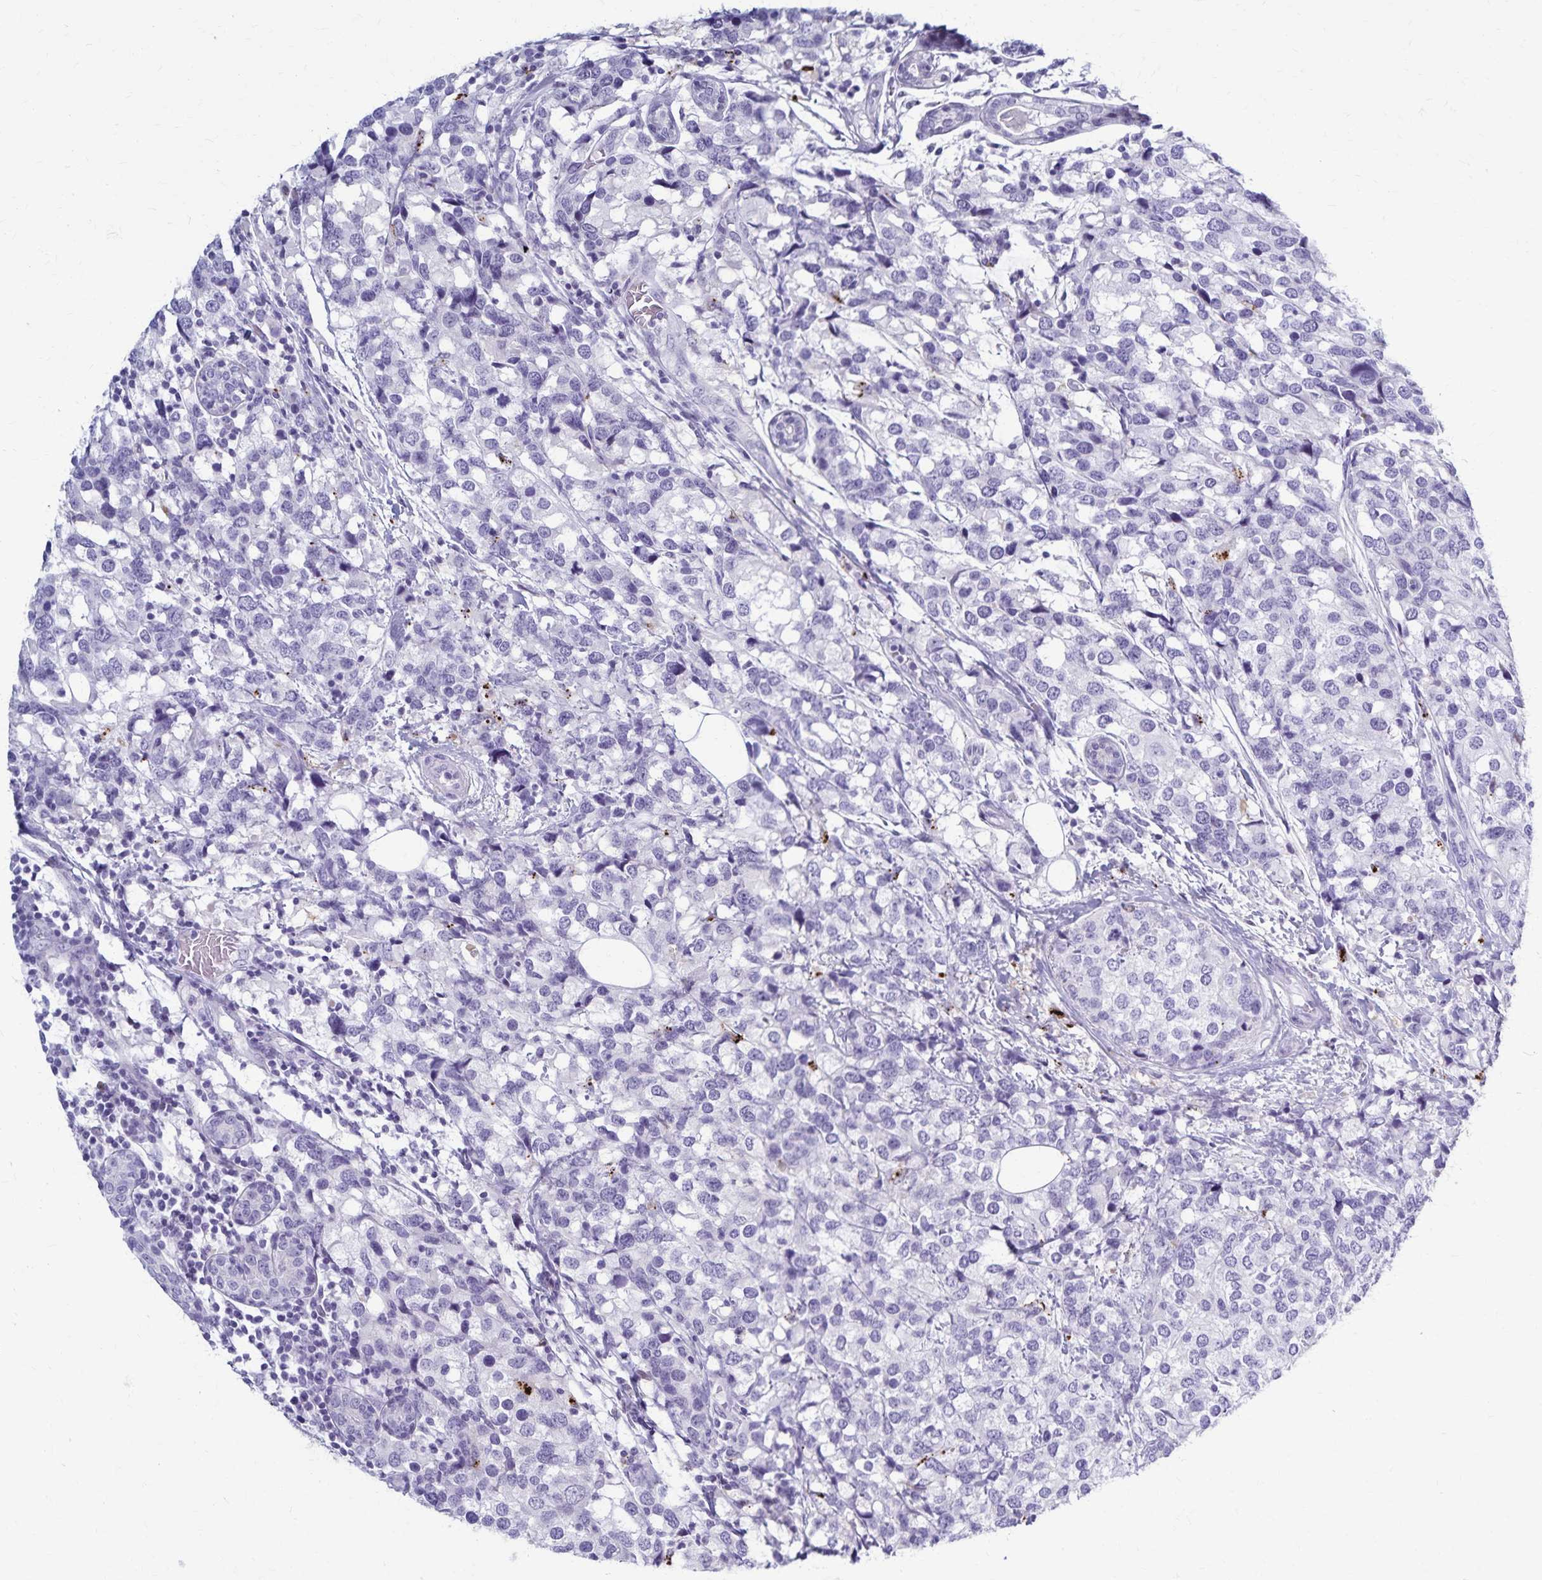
{"staining": {"intensity": "negative", "quantity": "none", "location": "none"}, "tissue": "breast cancer", "cell_type": "Tumor cells", "image_type": "cancer", "snomed": [{"axis": "morphology", "description": "Lobular carcinoma"}, {"axis": "topography", "description": "Breast"}], "caption": "DAB (3,3'-diaminobenzidine) immunohistochemical staining of human breast cancer reveals no significant expression in tumor cells.", "gene": "TMEM60", "patient": {"sex": "female", "age": 59}}